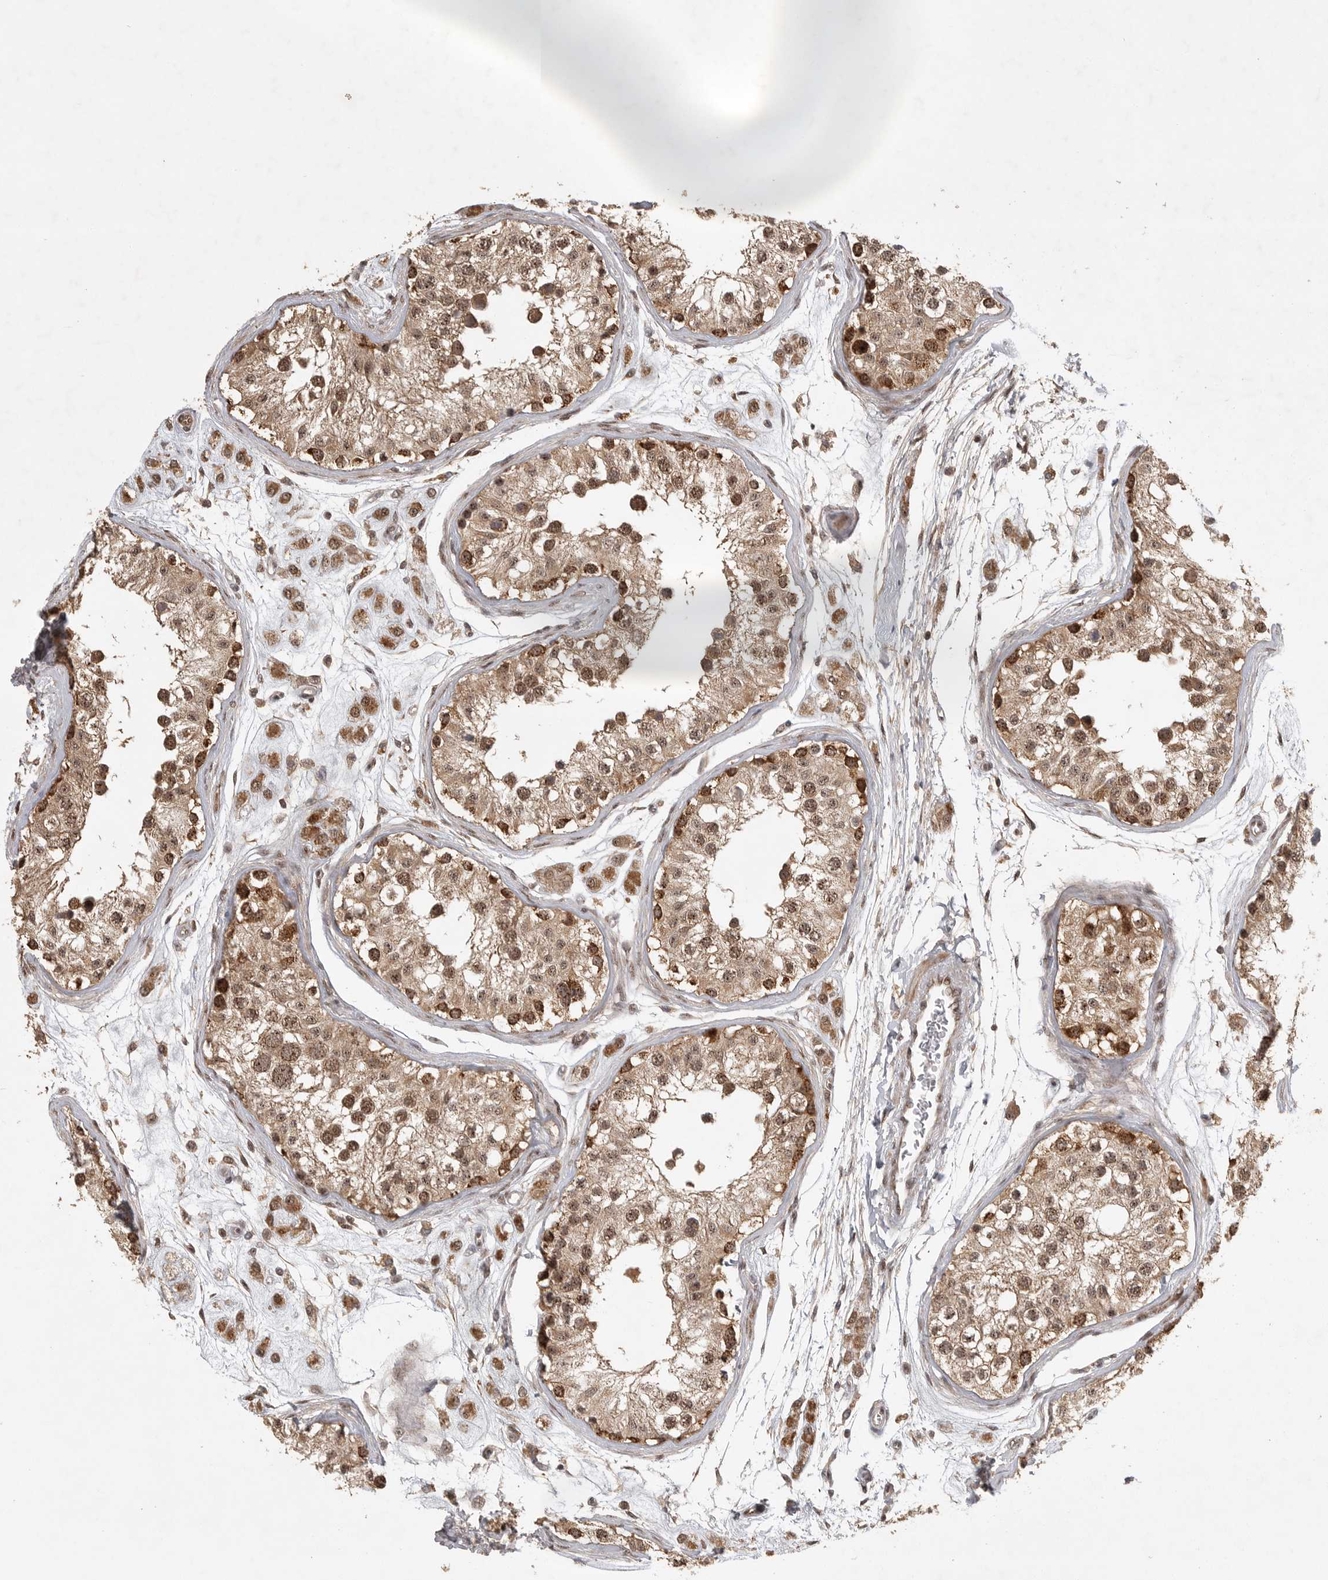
{"staining": {"intensity": "strong", "quantity": ">75%", "location": "cytoplasmic/membranous,nuclear"}, "tissue": "testis", "cell_type": "Cells in seminiferous ducts", "image_type": "normal", "snomed": [{"axis": "morphology", "description": "Normal tissue, NOS"}, {"axis": "morphology", "description": "Adenocarcinoma, metastatic, NOS"}, {"axis": "topography", "description": "Testis"}], "caption": "Cells in seminiferous ducts display high levels of strong cytoplasmic/membranous,nuclear expression in approximately >75% of cells in normal testis.", "gene": "POMP", "patient": {"sex": "male", "age": 26}}